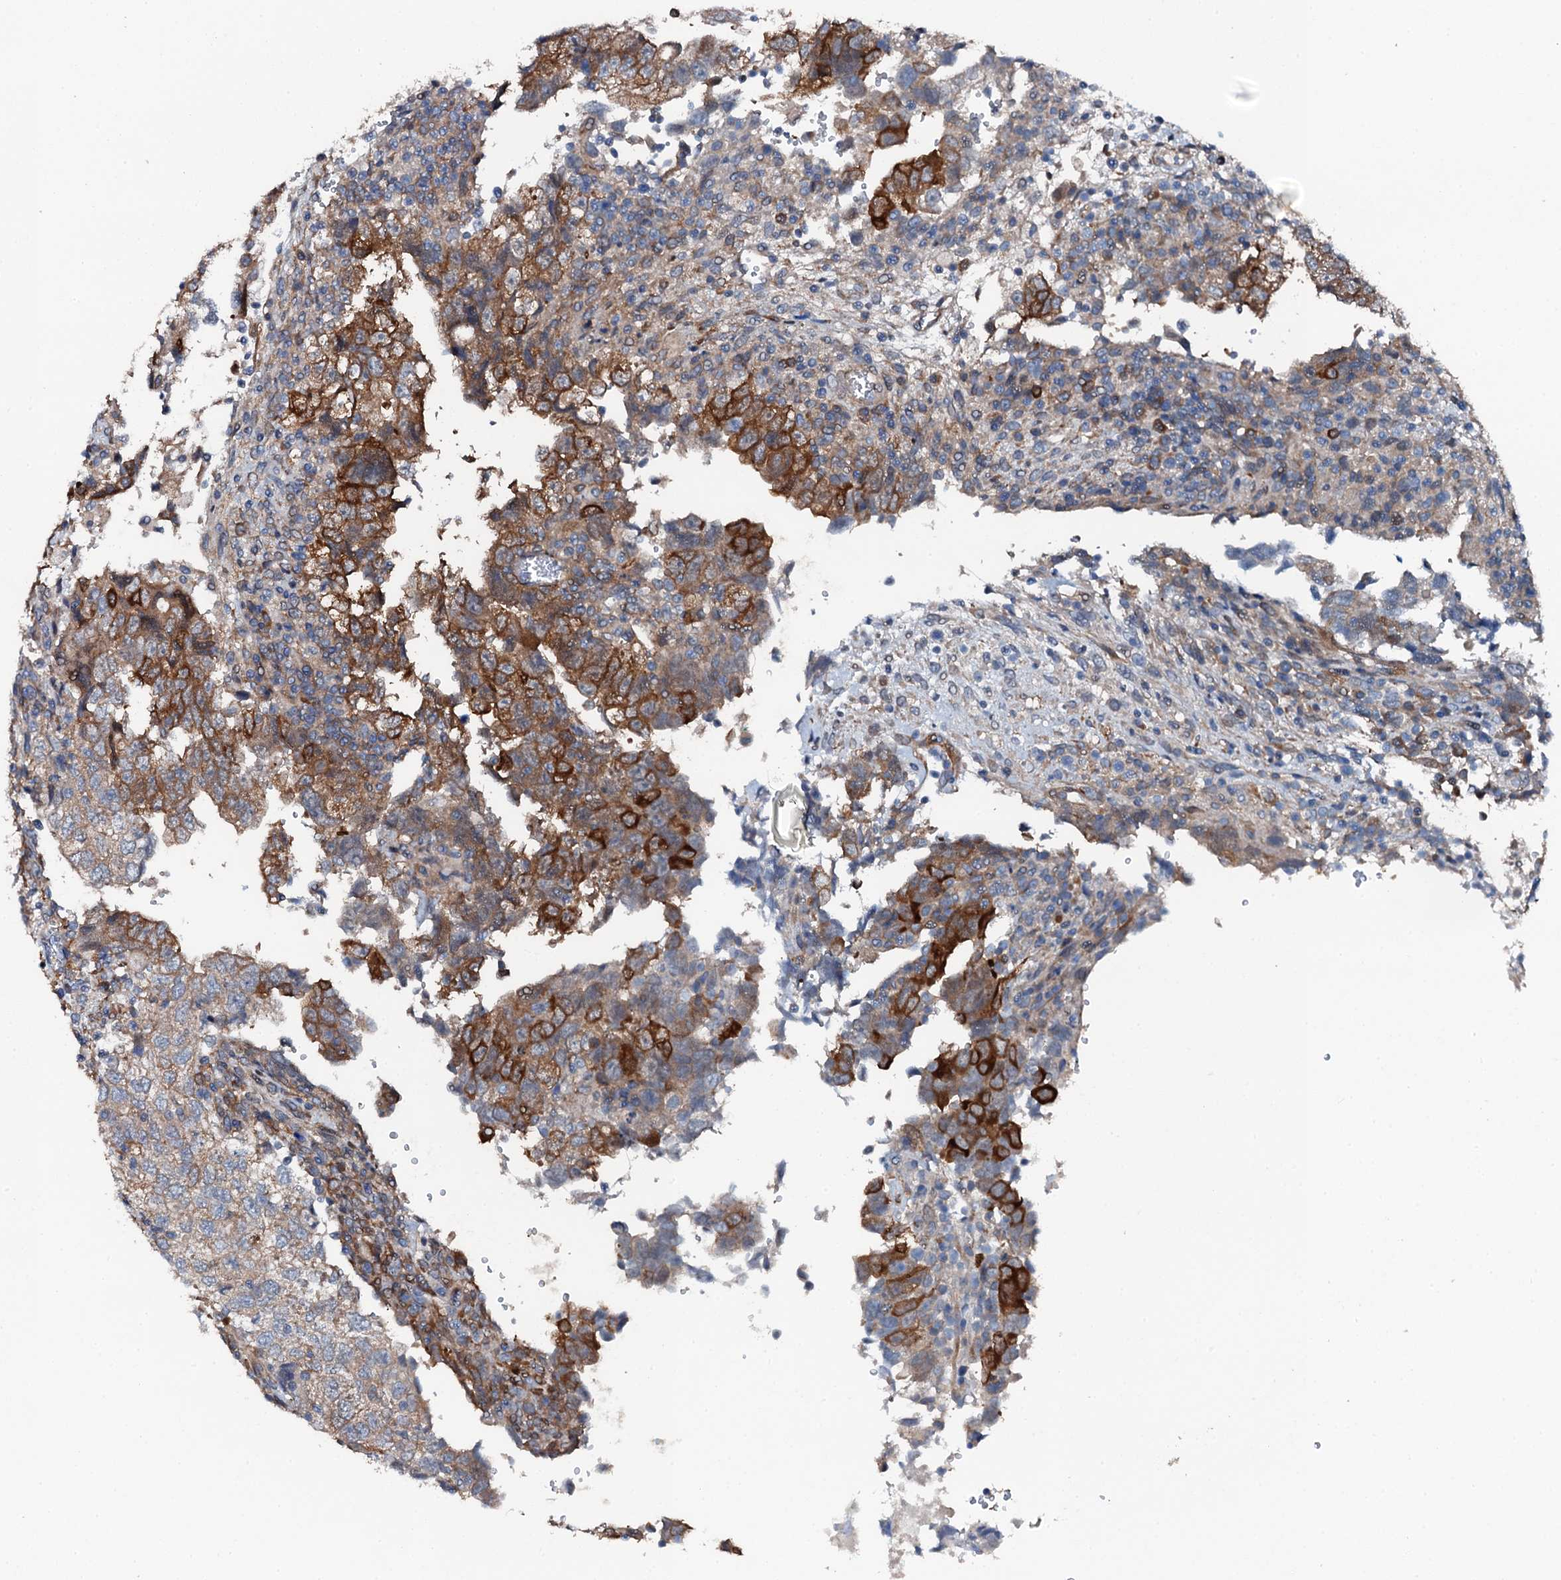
{"staining": {"intensity": "strong", "quantity": "25%-75%", "location": "cytoplasmic/membranous"}, "tissue": "testis cancer", "cell_type": "Tumor cells", "image_type": "cancer", "snomed": [{"axis": "morphology", "description": "Carcinoma, Embryonal, NOS"}, {"axis": "topography", "description": "Testis"}], "caption": "This image displays immunohistochemistry (IHC) staining of human testis embryonal carcinoma, with high strong cytoplasmic/membranous positivity in approximately 25%-75% of tumor cells.", "gene": "GFOD2", "patient": {"sex": "male", "age": 37}}